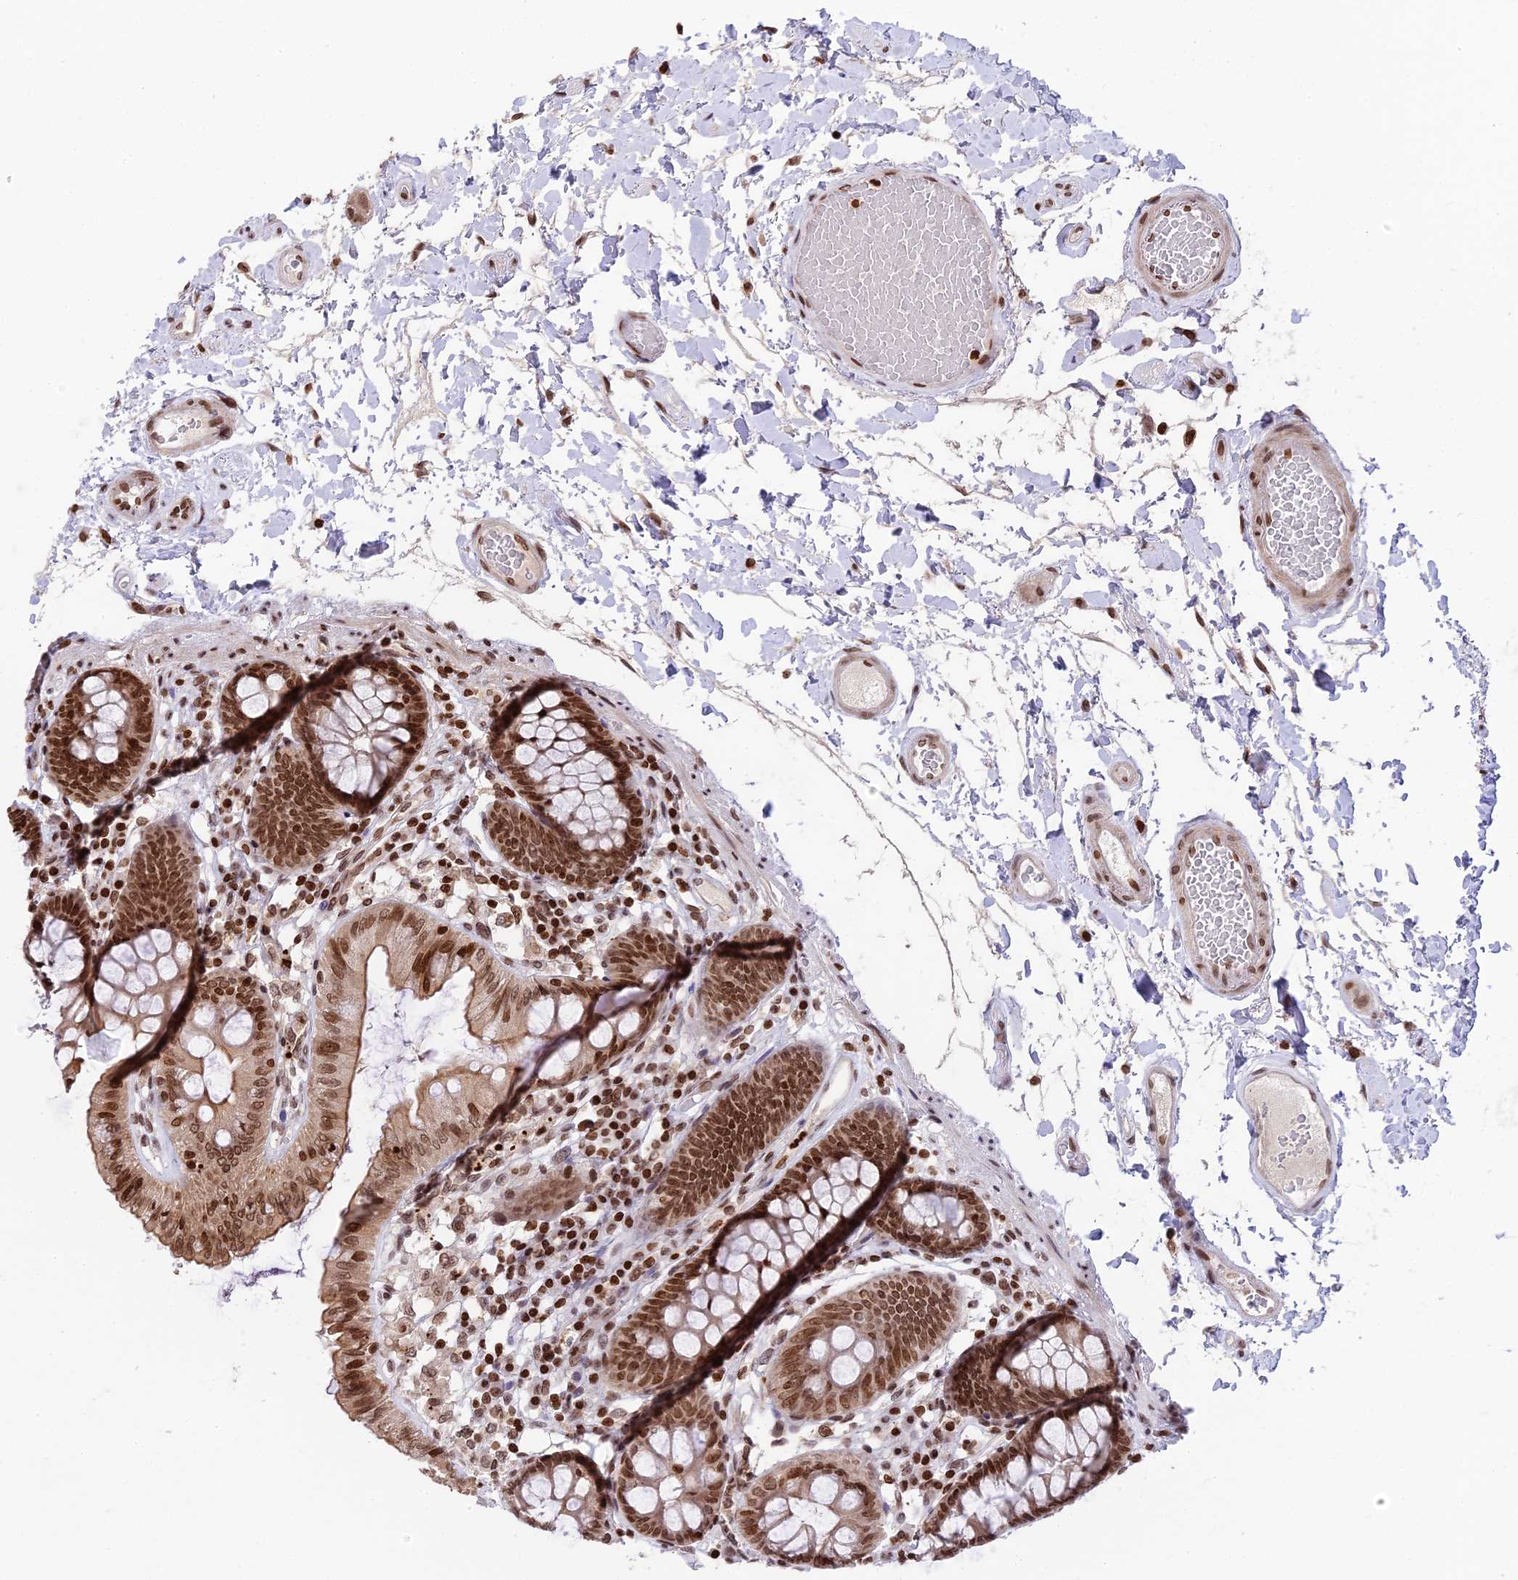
{"staining": {"intensity": "moderate", "quantity": ">75%", "location": "nuclear"}, "tissue": "colon", "cell_type": "Endothelial cells", "image_type": "normal", "snomed": [{"axis": "morphology", "description": "Normal tissue, NOS"}, {"axis": "topography", "description": "Colon"}], "caption": "Protein positivity by IHC shows moderate nuclear expression in about >75% of endothelial cells in benign colon. Nuclei are stained in blue.", "gene": "TET2", "patient": {"sex": "male", "age": 84}}